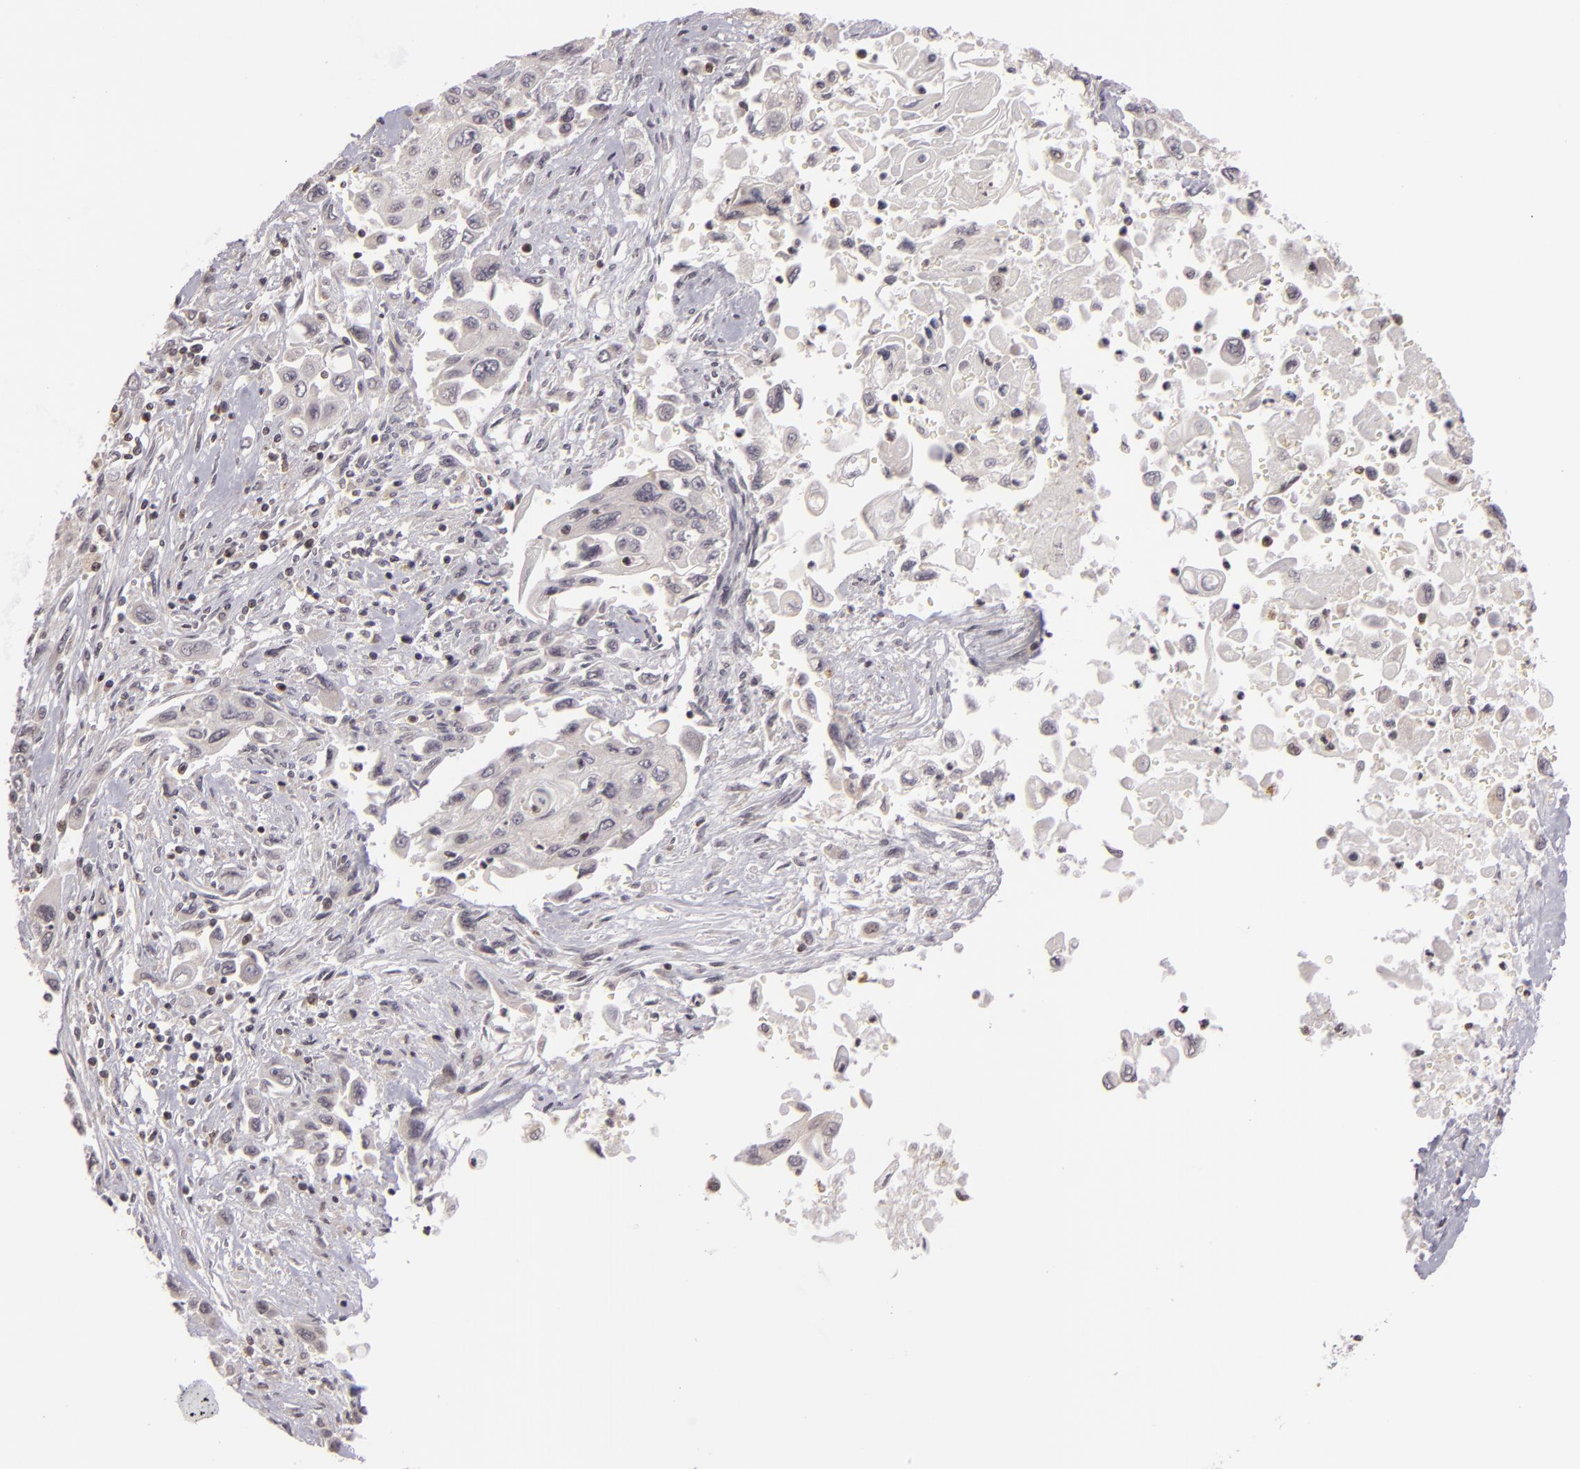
{"staining": {"intensity": "negative", "quantity": "none", "location": "none"}, "tissue": "pancreatic cancer", "cell_type": "Tumor cells", "image_type": "cancer", "snomed": [{"axis": "morphology", "description": "Adenocarcinoma, NOS"}, {"axis": "topography", "description": "Pancreas"}], "caption": "The immunohistochemistry photomicrograph has no significant staining in tumor cells of pancreatic cancer (adenocarcinoma) tissue.", "gene": "AKAP6", "patient": {"sex": "male", "age": 70}}